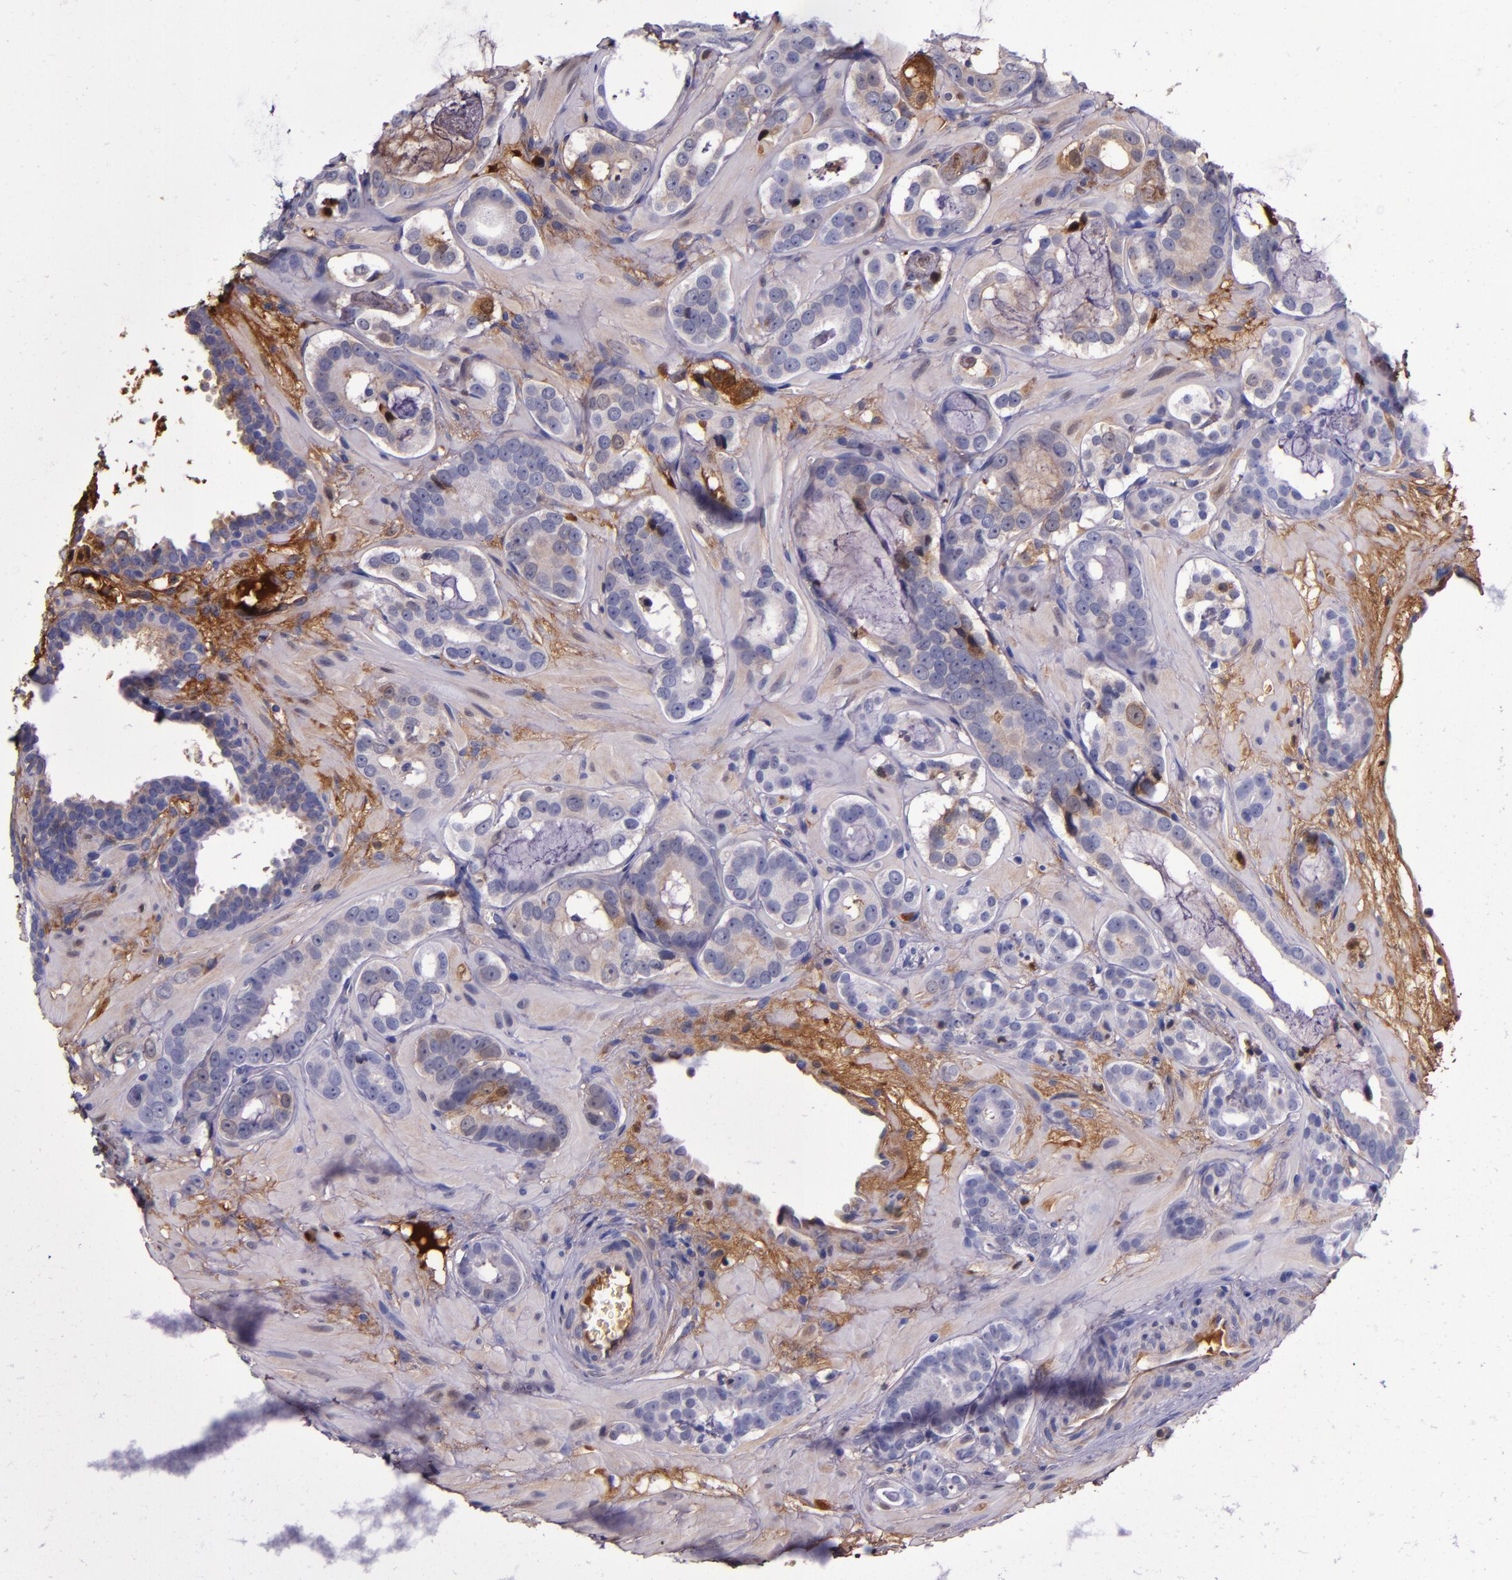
{"staining": {"intensity": "moderate", "quantity": "25%-75%", "location": "cytoplasmic/membranous"}, "tissue": "prostate cancer", "cell_type": "Tumor cells", "image_type": "cancer", "snomed": [{"axis": "morphology", "description": "Adenocarcinoma, Low grade"}, {"axis": "topography", "description": "Prostate"}], "caption": "An IHC histopathology image of neoplastic tissue is shown. Protein staining in brown labels moderate cytoplasmic/membranous positivity in prostate cancer (low-grade adenocarcinoma) within tumor cells.", "gene": "CLEC3B", "patient": {"sex": "male", "age": 57}}